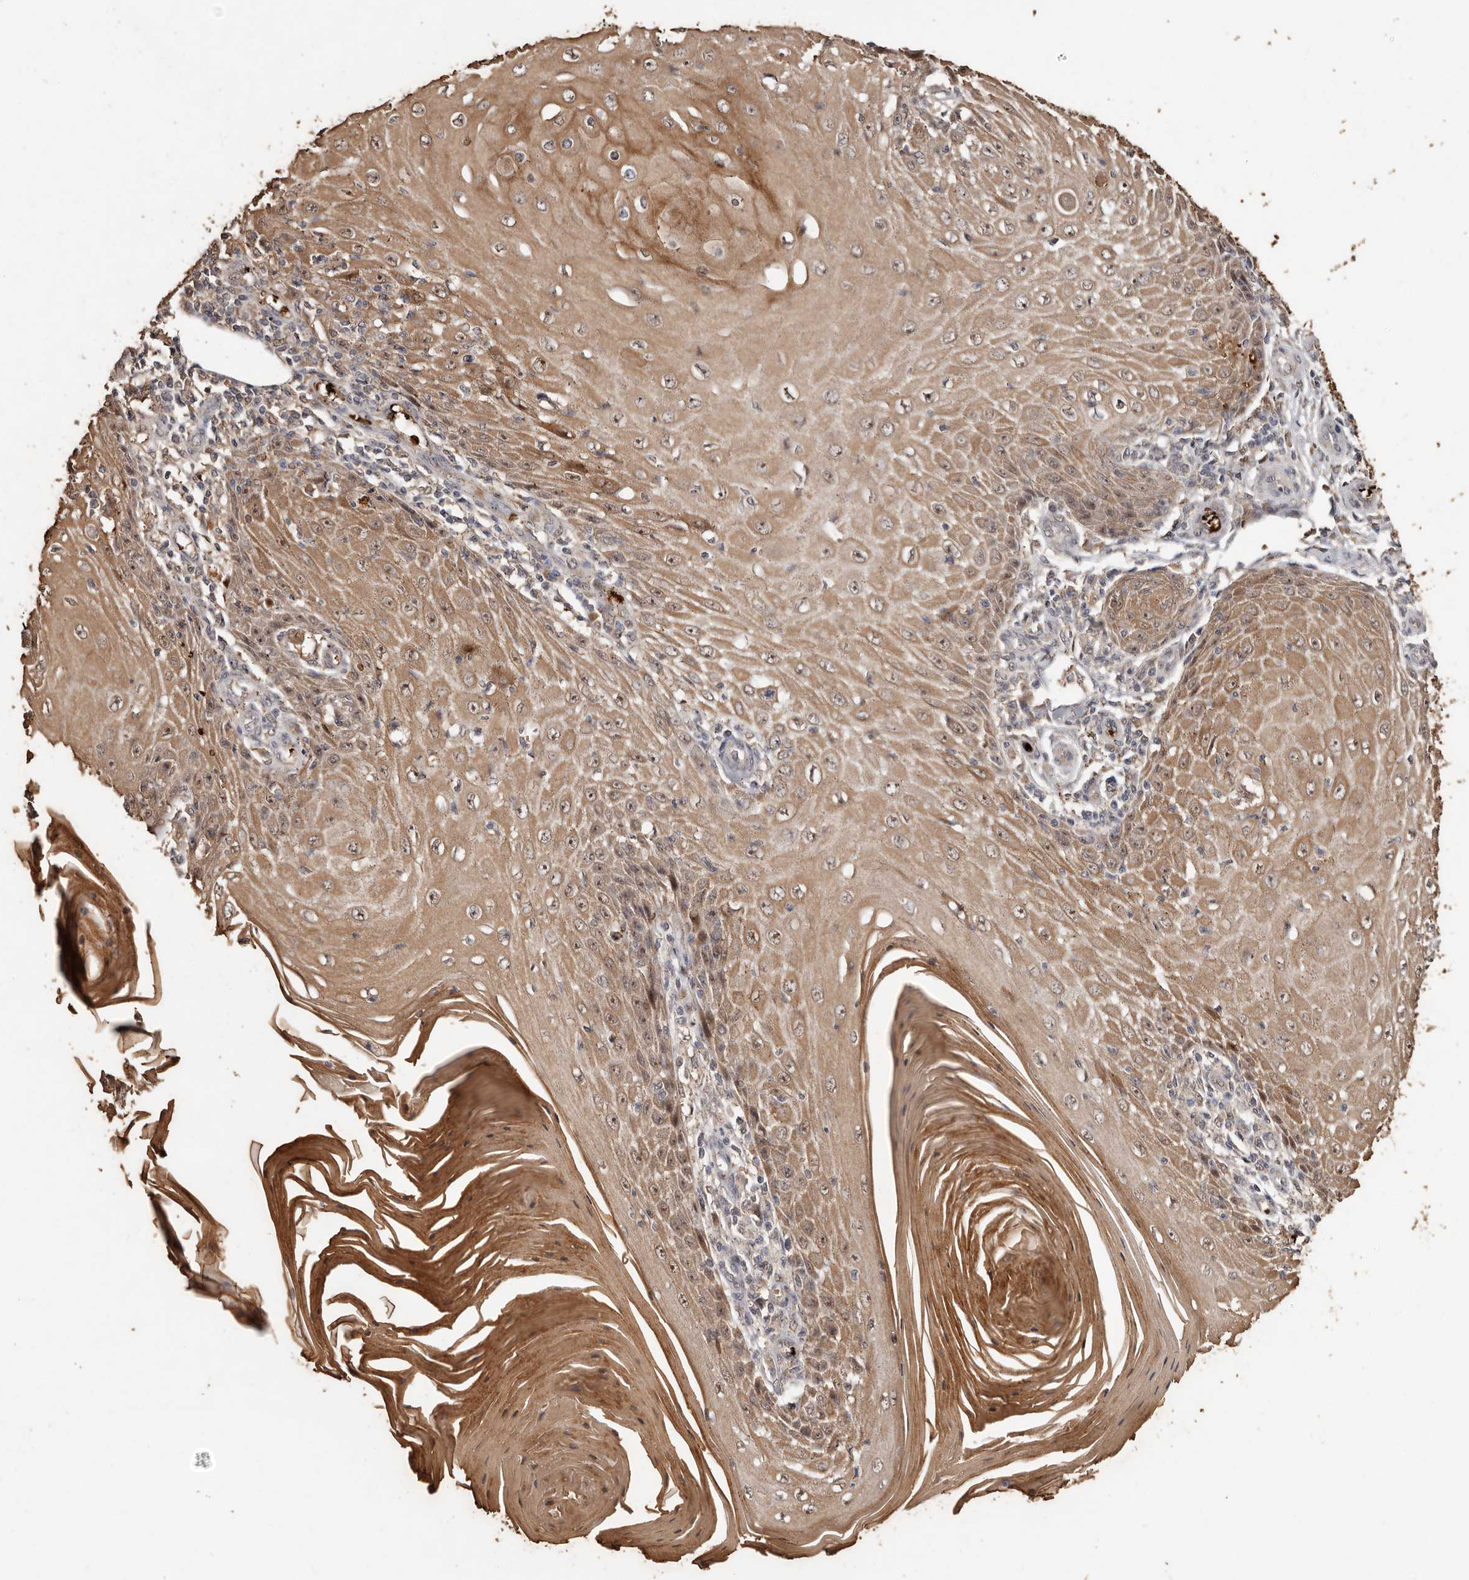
{"staining": {"intensity": "moderate", "quantity": ">75%", "location": "cytoplasmic/membranous"}, "tissue": "skin cancer", "cell_type": "Tumor cells", "image_type": "cancer", "snomed": [{"axis": "morphology", "description": "Squamous cell carcinoma, NOS"}, {"axis": "topography", "description": "Skin"}], "caption": "Immunohistochemical staining of human squamous cell carcinoma (skin) shows moderate cytoplasmic/membranous protein expression in approximately >75% of tumor cells.", "gene": "GRAMD2A", "patient": {"sex": "female", "age": 73}}